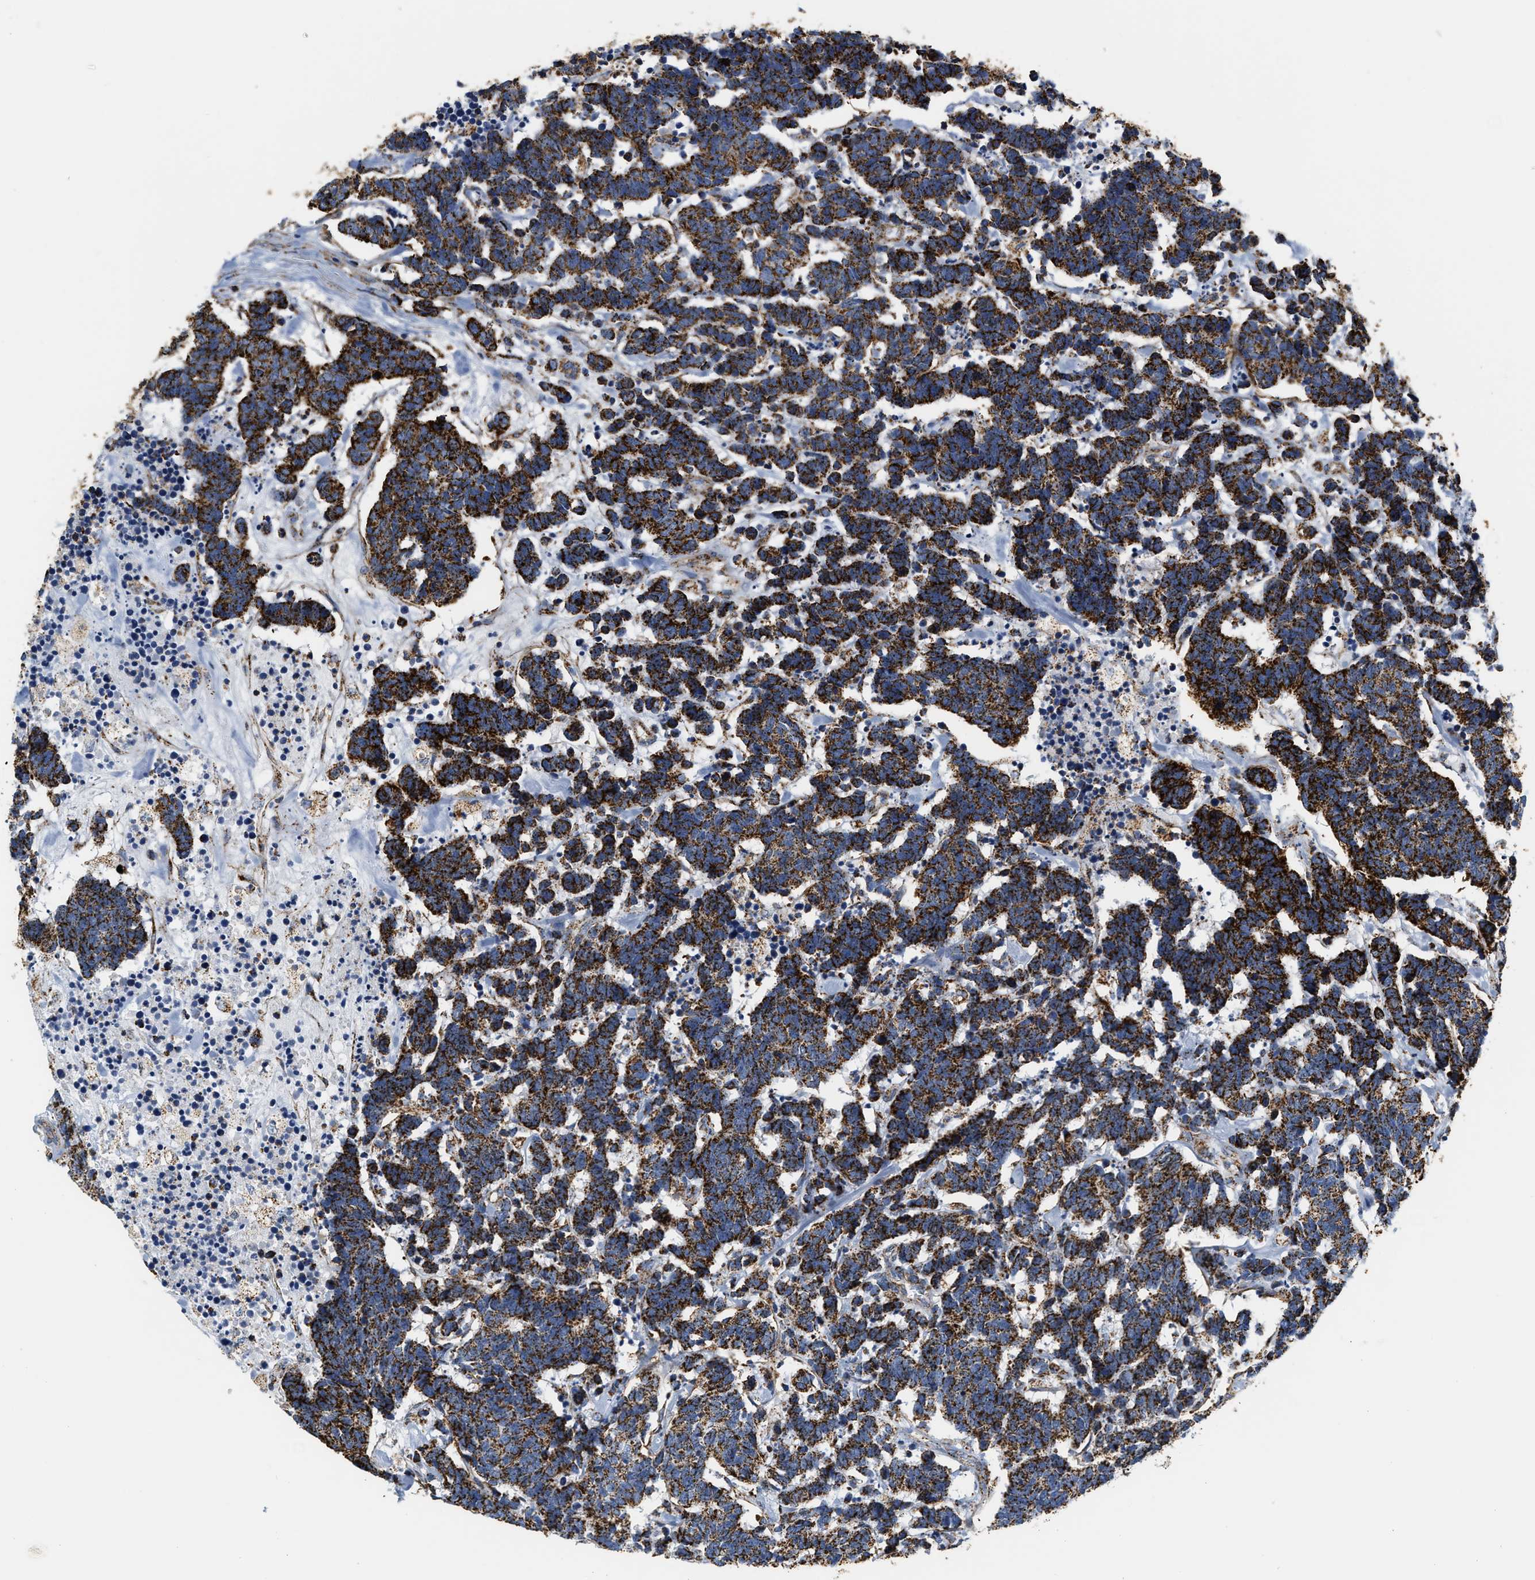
{"staining": {"intensity": "strong", "quantity": ">75%", "location": "cytoplasmic/membranous"}, "tissue": "carcinoid", "cell_type": "Tumor cells", "image_type": "cancer", "snomed": [{"axis": "morphology", "description": "Carcinoma, NOS"}, {"axis": "morphology", "description": "Carcinoid, malignant, NOS"}, {"axis": "topography", "description": "Urinary bladder"}], "caption": "The micrograph shows immunohistochemical staining of carcinoid. There is strong cytoplasmic/membranous expression is appreciated in about >75% of tumor cells. (Brightfield microscopy of DAB IHC at high magnification).", "gene": "SHMT2", "patient": {"sex": "male", "age": 57}}